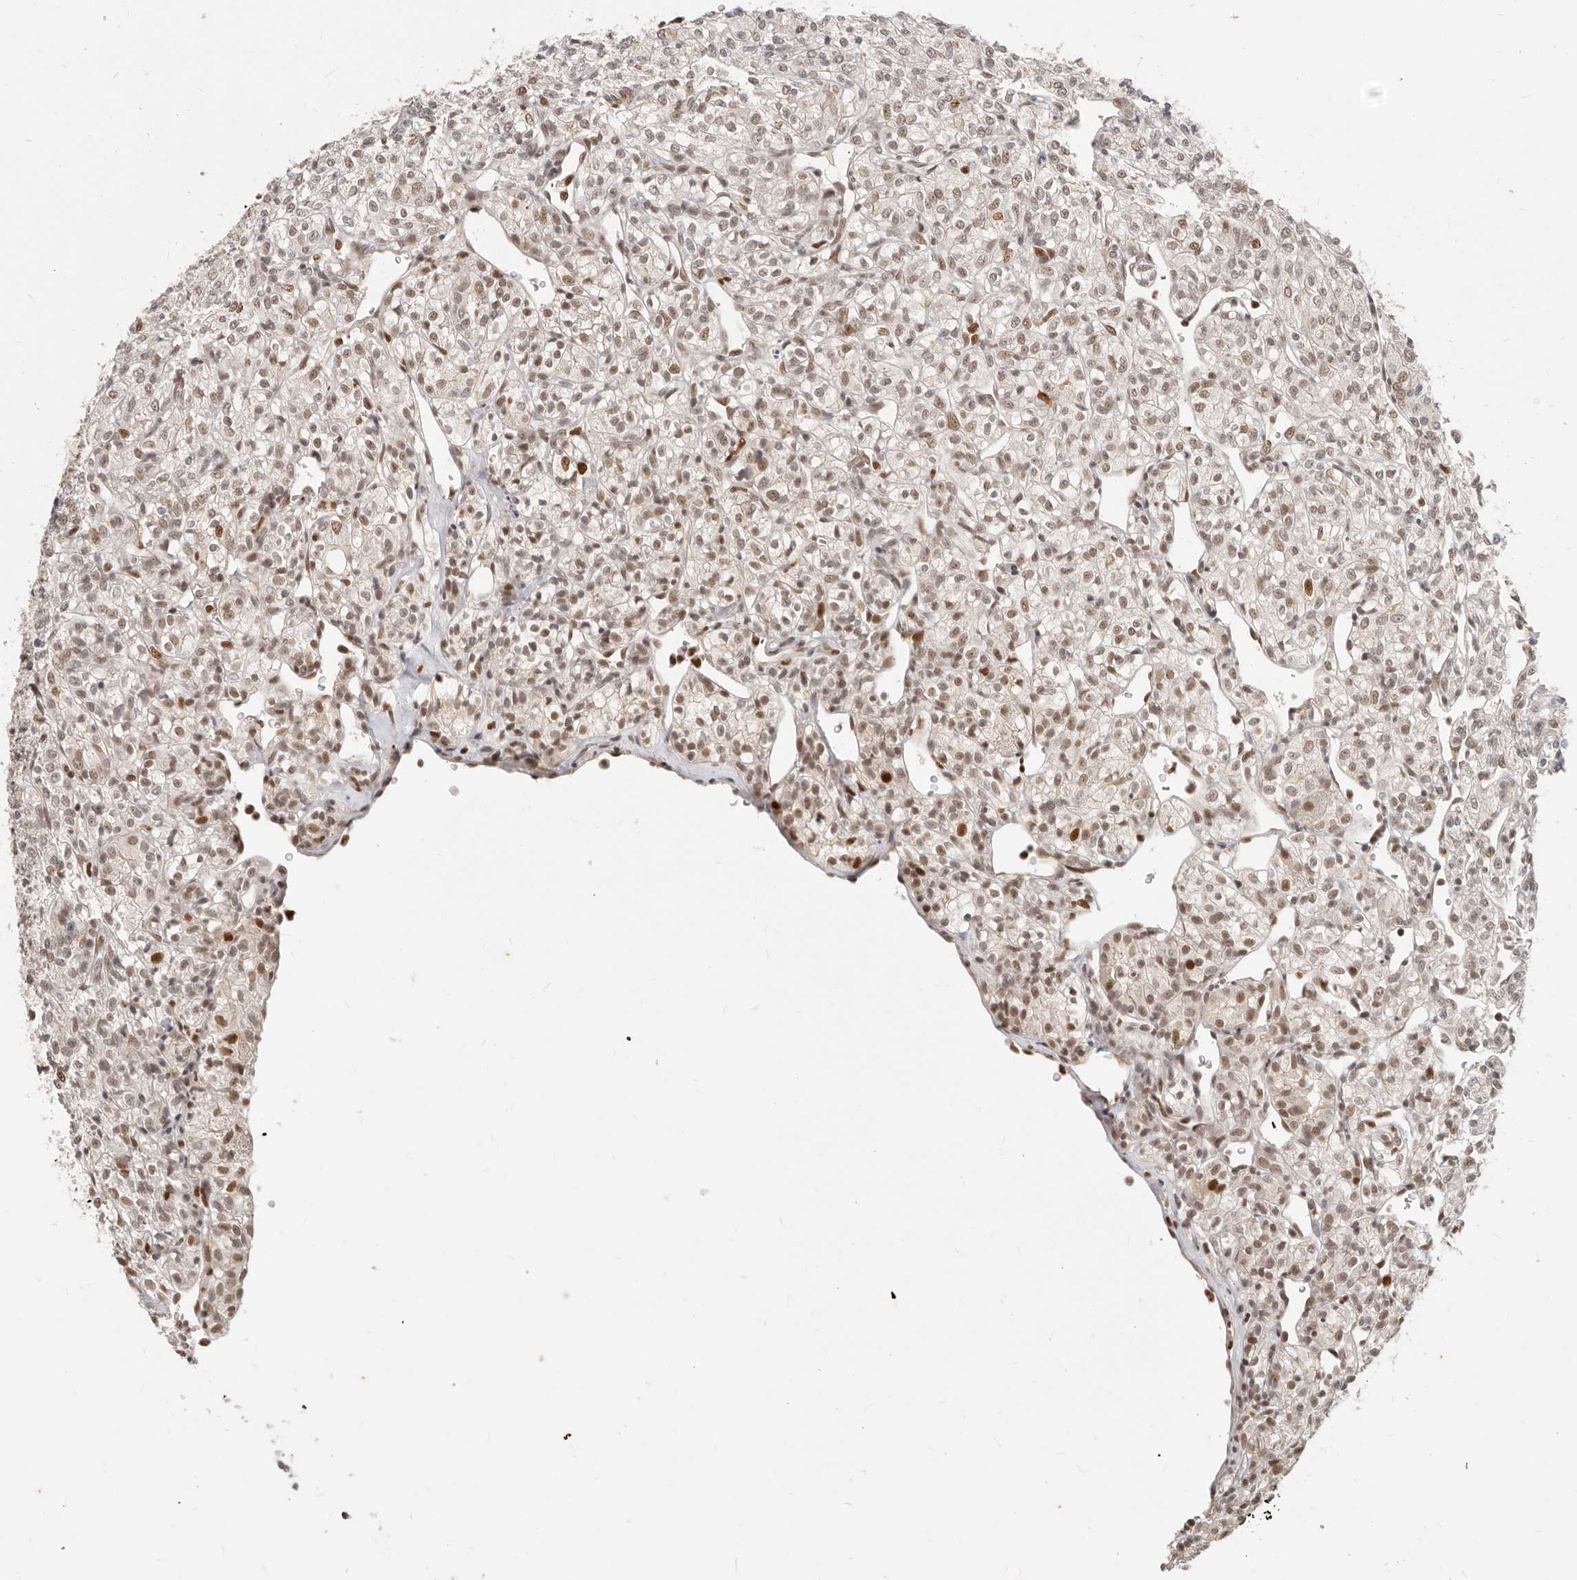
{"staining": {"intensity": "moderate", "quantity": "25%-75%", "location": "nuclear"}, "tissue": "renal cancer", "cell_type": "Tumor cells", "image_type": "cancer", "snomed": [{"axis": "morphology", "description": "Adenocarcinoma, NOS"}, {"axis": "topography", "description": "Kidney"}], "caption": "Renal cancer stained with a protein marker demonstrates moderate staining in tumor cells.", "gene": "RFC2", "patient": {"sex": "male", "age": 77}}